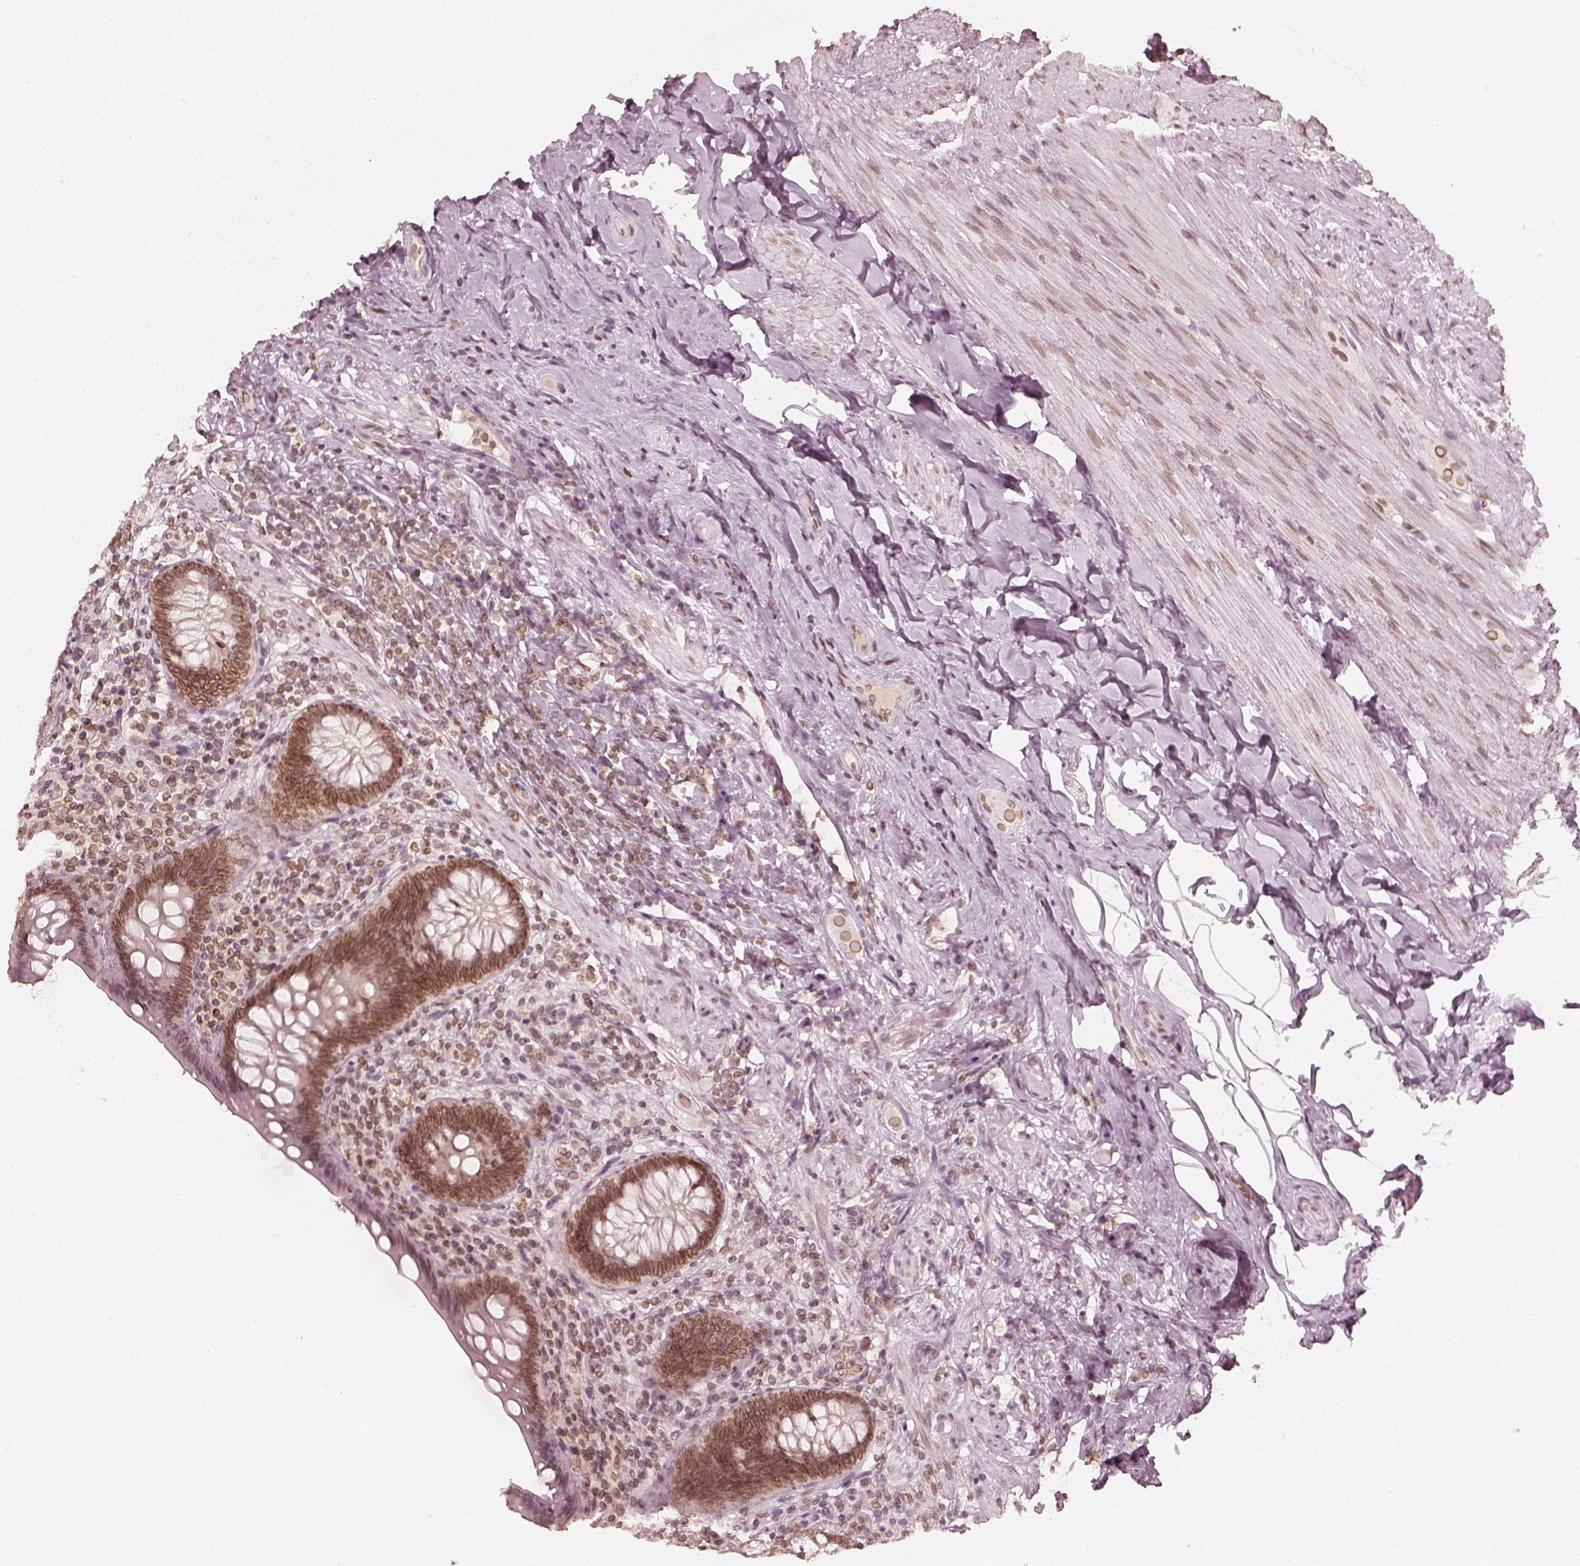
{"staining": {"intensity": "moderate", "quantity": ">75%", "location": "cytoplasmic/membranous,nuclear"}, "tissue": "appendix", "cell_type": "Glandular cells", "image_type": "normal", "snomed": [{"axis": "morphology", "description": "Normal tissue, NOS"}, {"axis": "topography", "description": "Appendix"}], "caption": "An IHC photomicrograph of normal tissue is shown. Protein staining in brown shows moderate cytoplasmic/membranous,nuclear positivity in appendix within glandular cells.", "gene": "DCAF12", "patient": {"sex": "male", "age": 47}}